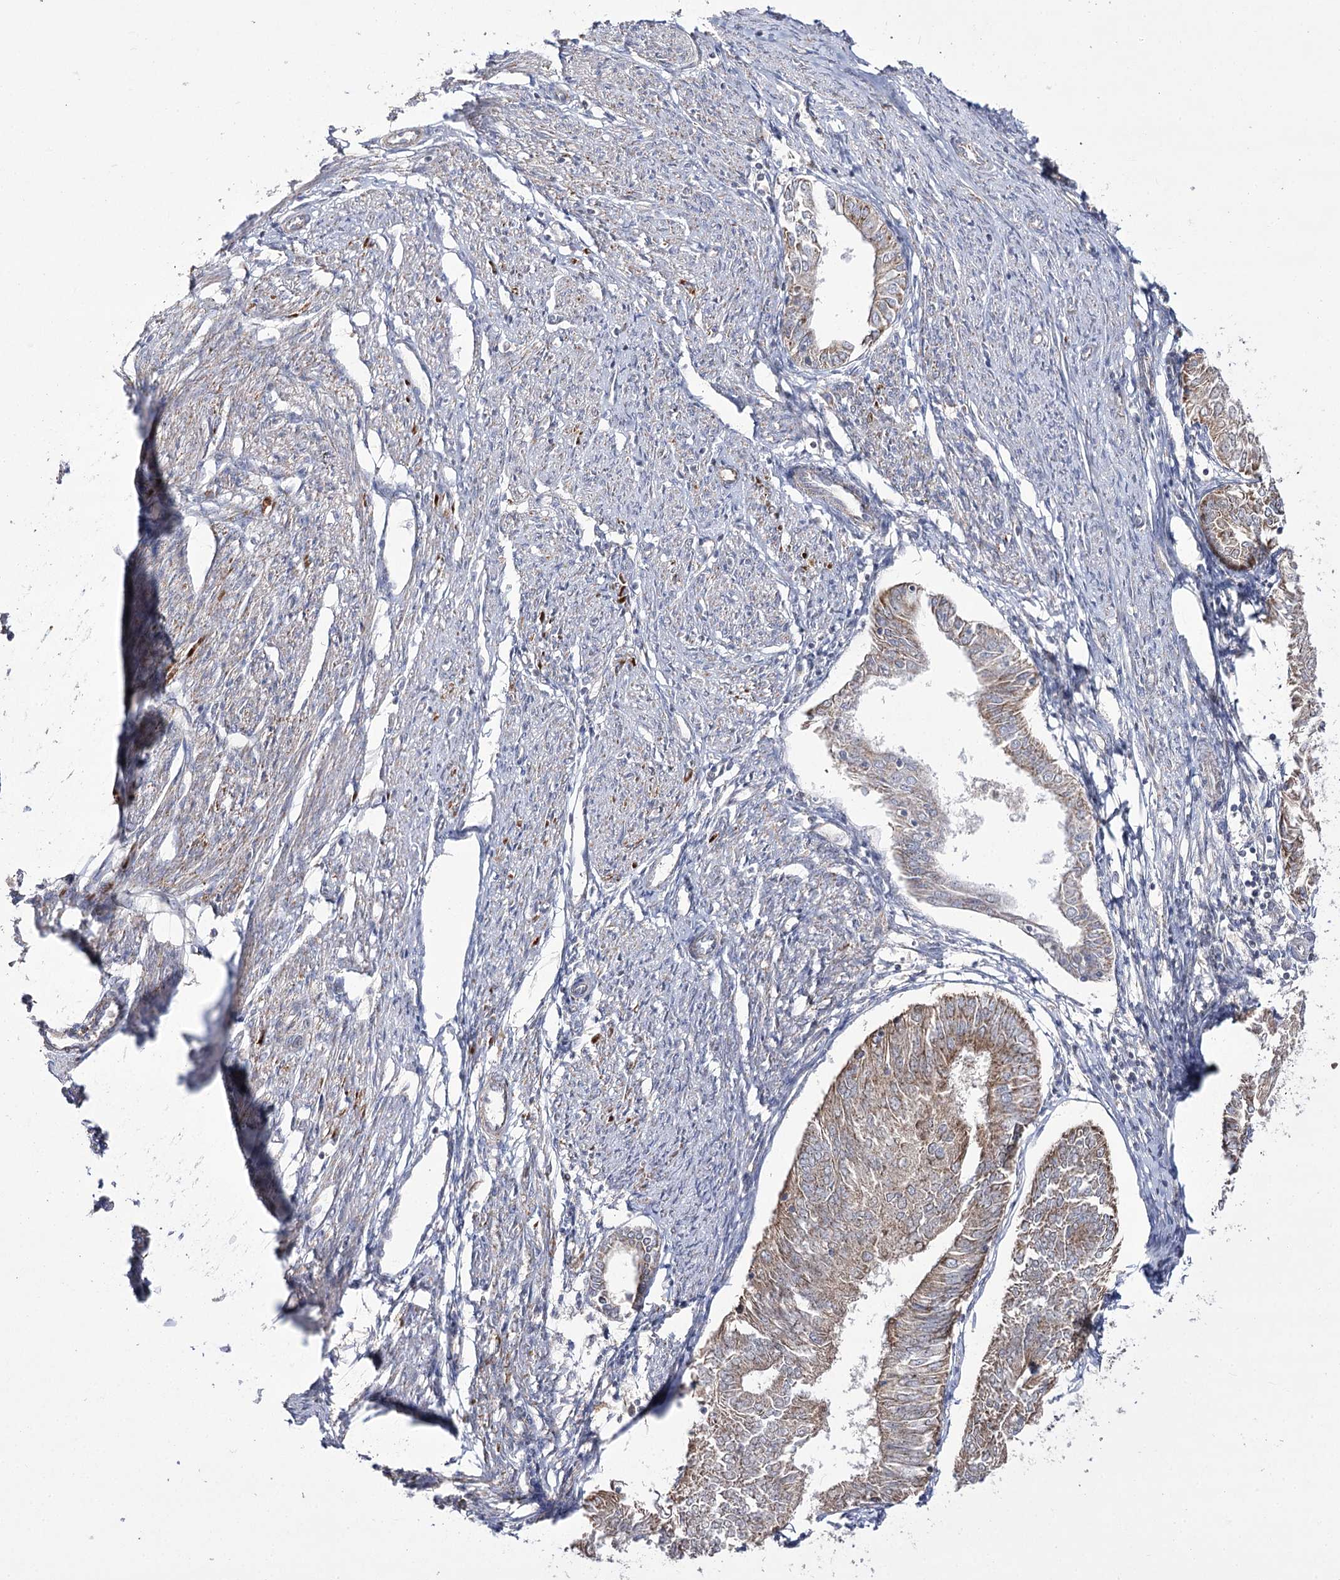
{"staining": {"intensity": "moderate", "quantity": ">75%", "location": "cytoplasmic/membranous"}, "tissue": "endometrial cancer", "cell_type": "Tumor cells", "image_type": "cancer", "snomed": [{"axis": "morphology", "description": "Adenocarcinoma, NOS"}, {"axis": "topography", "description": "Endometrium"}], "caption": "High-power microscopy captured an immunohistochemistry (IHC) image of adenocarcinoma (endometrial), revealing moderate cytoplasmic/membranous expression in about >75% of tumor cells.", "gene": "NADK2", "patient": {"sex": "female", "age": 58}}